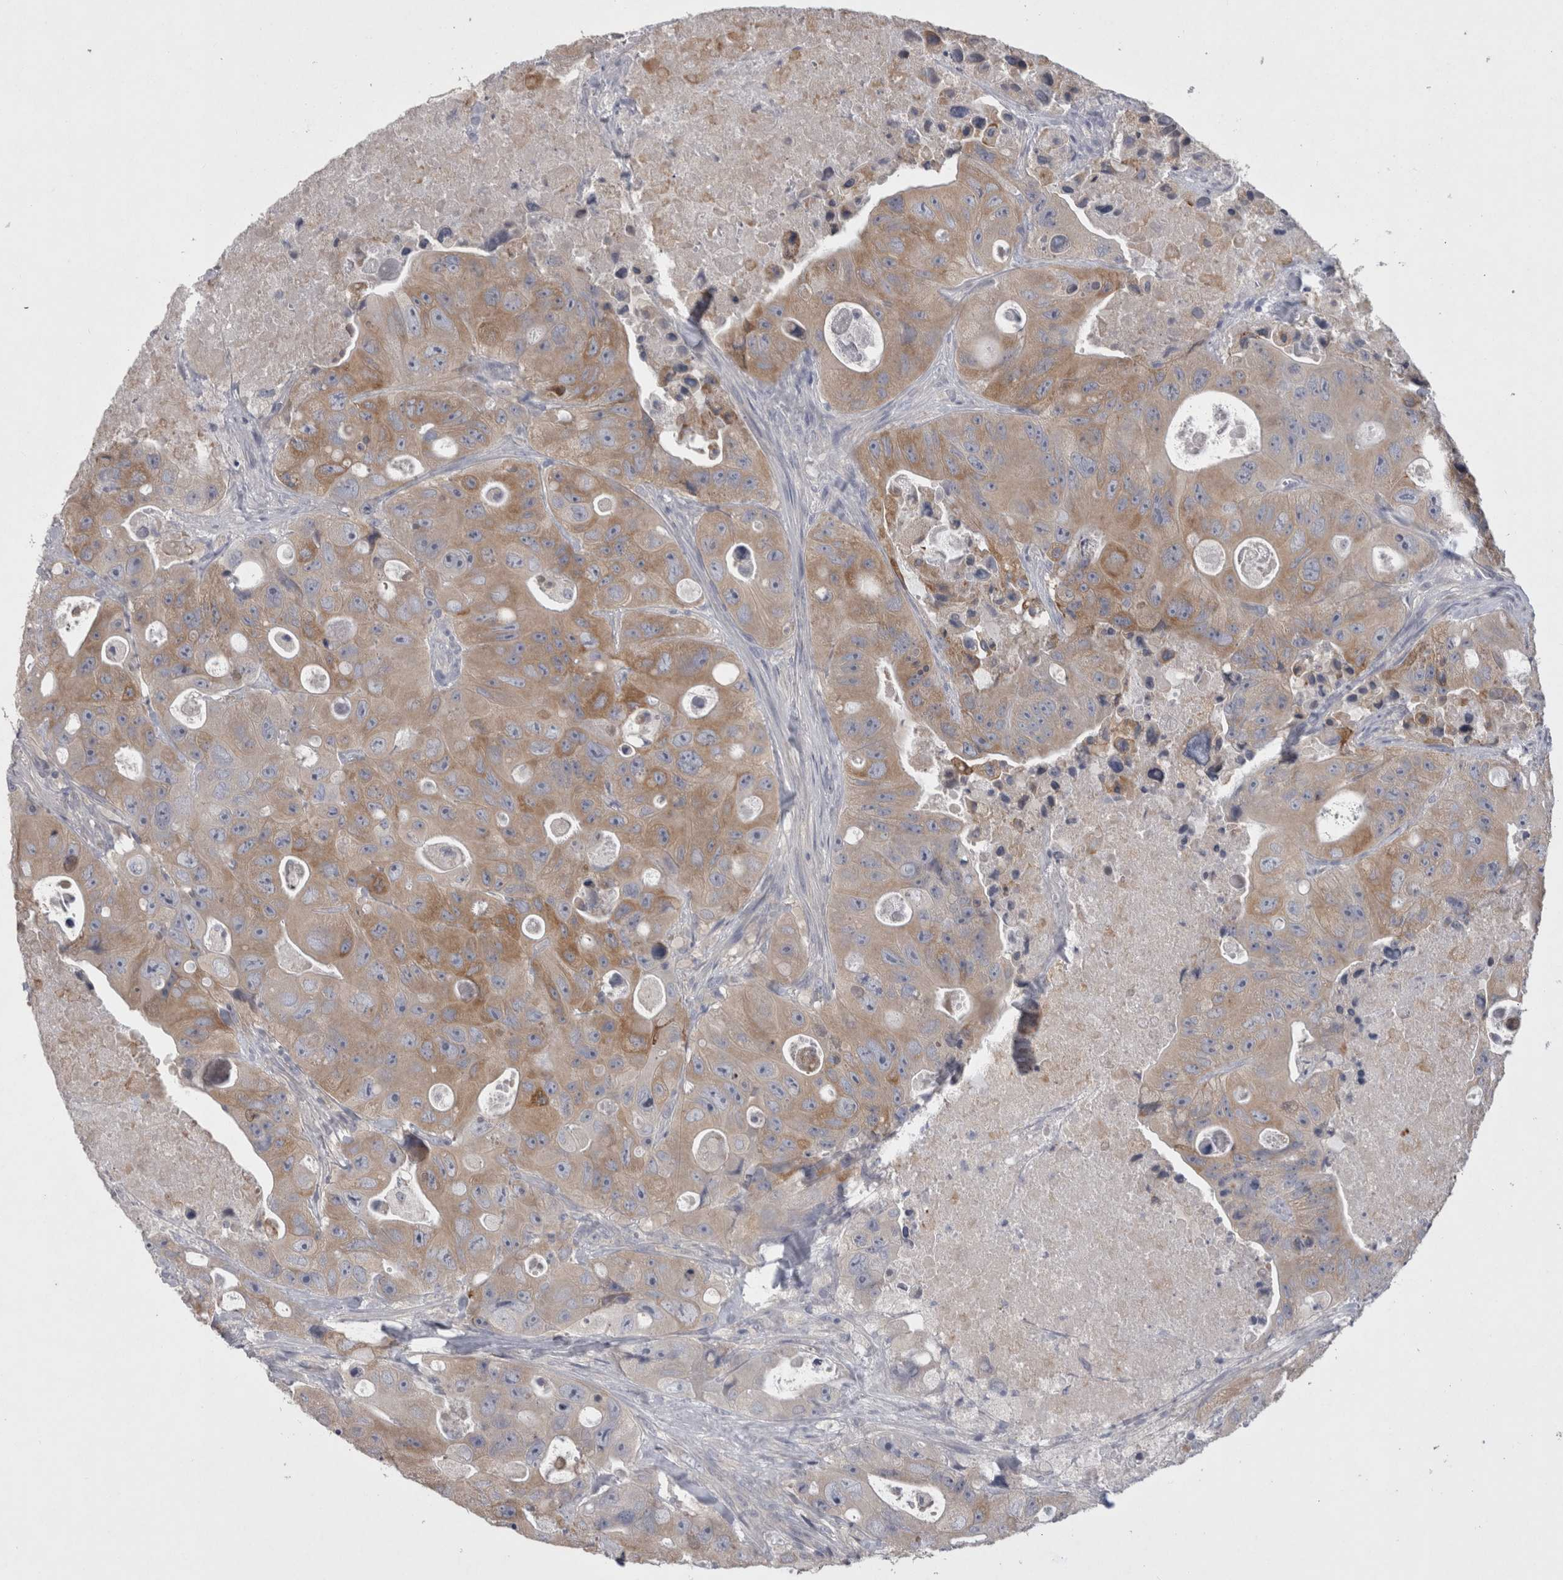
{"staining": {"intensity": "weak", "quantity": ">75%", "location": "cytoplasmic/membranous"}, "tissue": "colorectal cancer", "cell_type": "Tumor cells", "image_type": "cancer", "snomed": [{"axis": "morphology", "description": "Adenocarcinoma, NOS"}, {"axis": "topography", "description": "Colon"}], "caption": "Tumor cells exhibit weak cytoplasmic/membranous staining in approximately >75% of cells in colorectal cancer.", "gene": "LRRC40", "patient": {"sex": "female", "age": 46}}